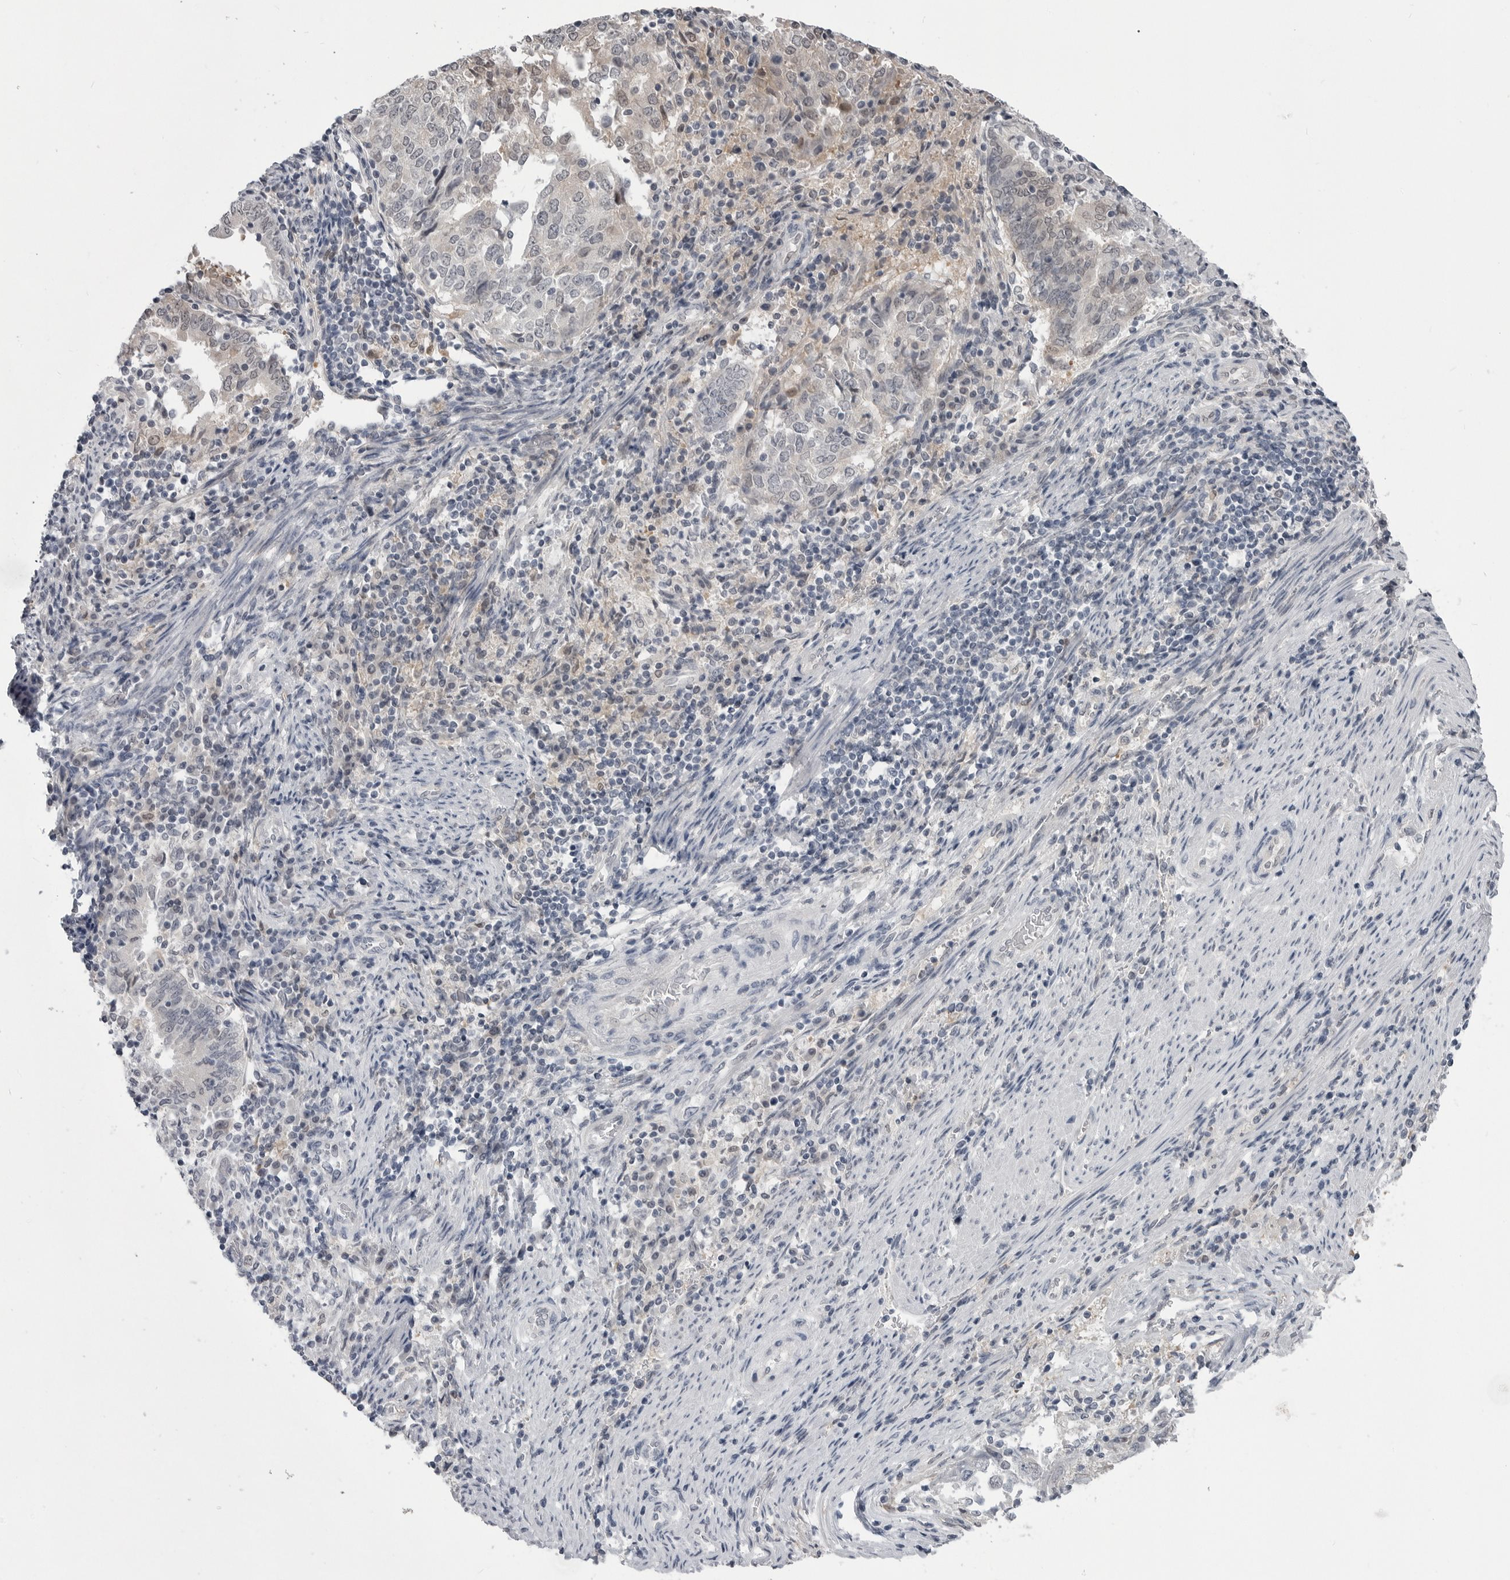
{"staining": {"intensity": "weak", "quantity": "<25%", "location": "nuclear"}, "tissue": "endometrial cancer", "cell_type": "Tumor cells", "image_type": "cancer", "snomed": [{"axis": "morphology", "description": "Adenocarcinoma, NOS"}, {"axis": "topography", "description": "Endometrium"}], "caption": "This is a image of immunohistochemistry staining of endometrial cancer (adenocarcinoma), which shows no positivity in tumor cells.", "gene": "PNPO", "patient": {"sex": "female", "age": 80}}